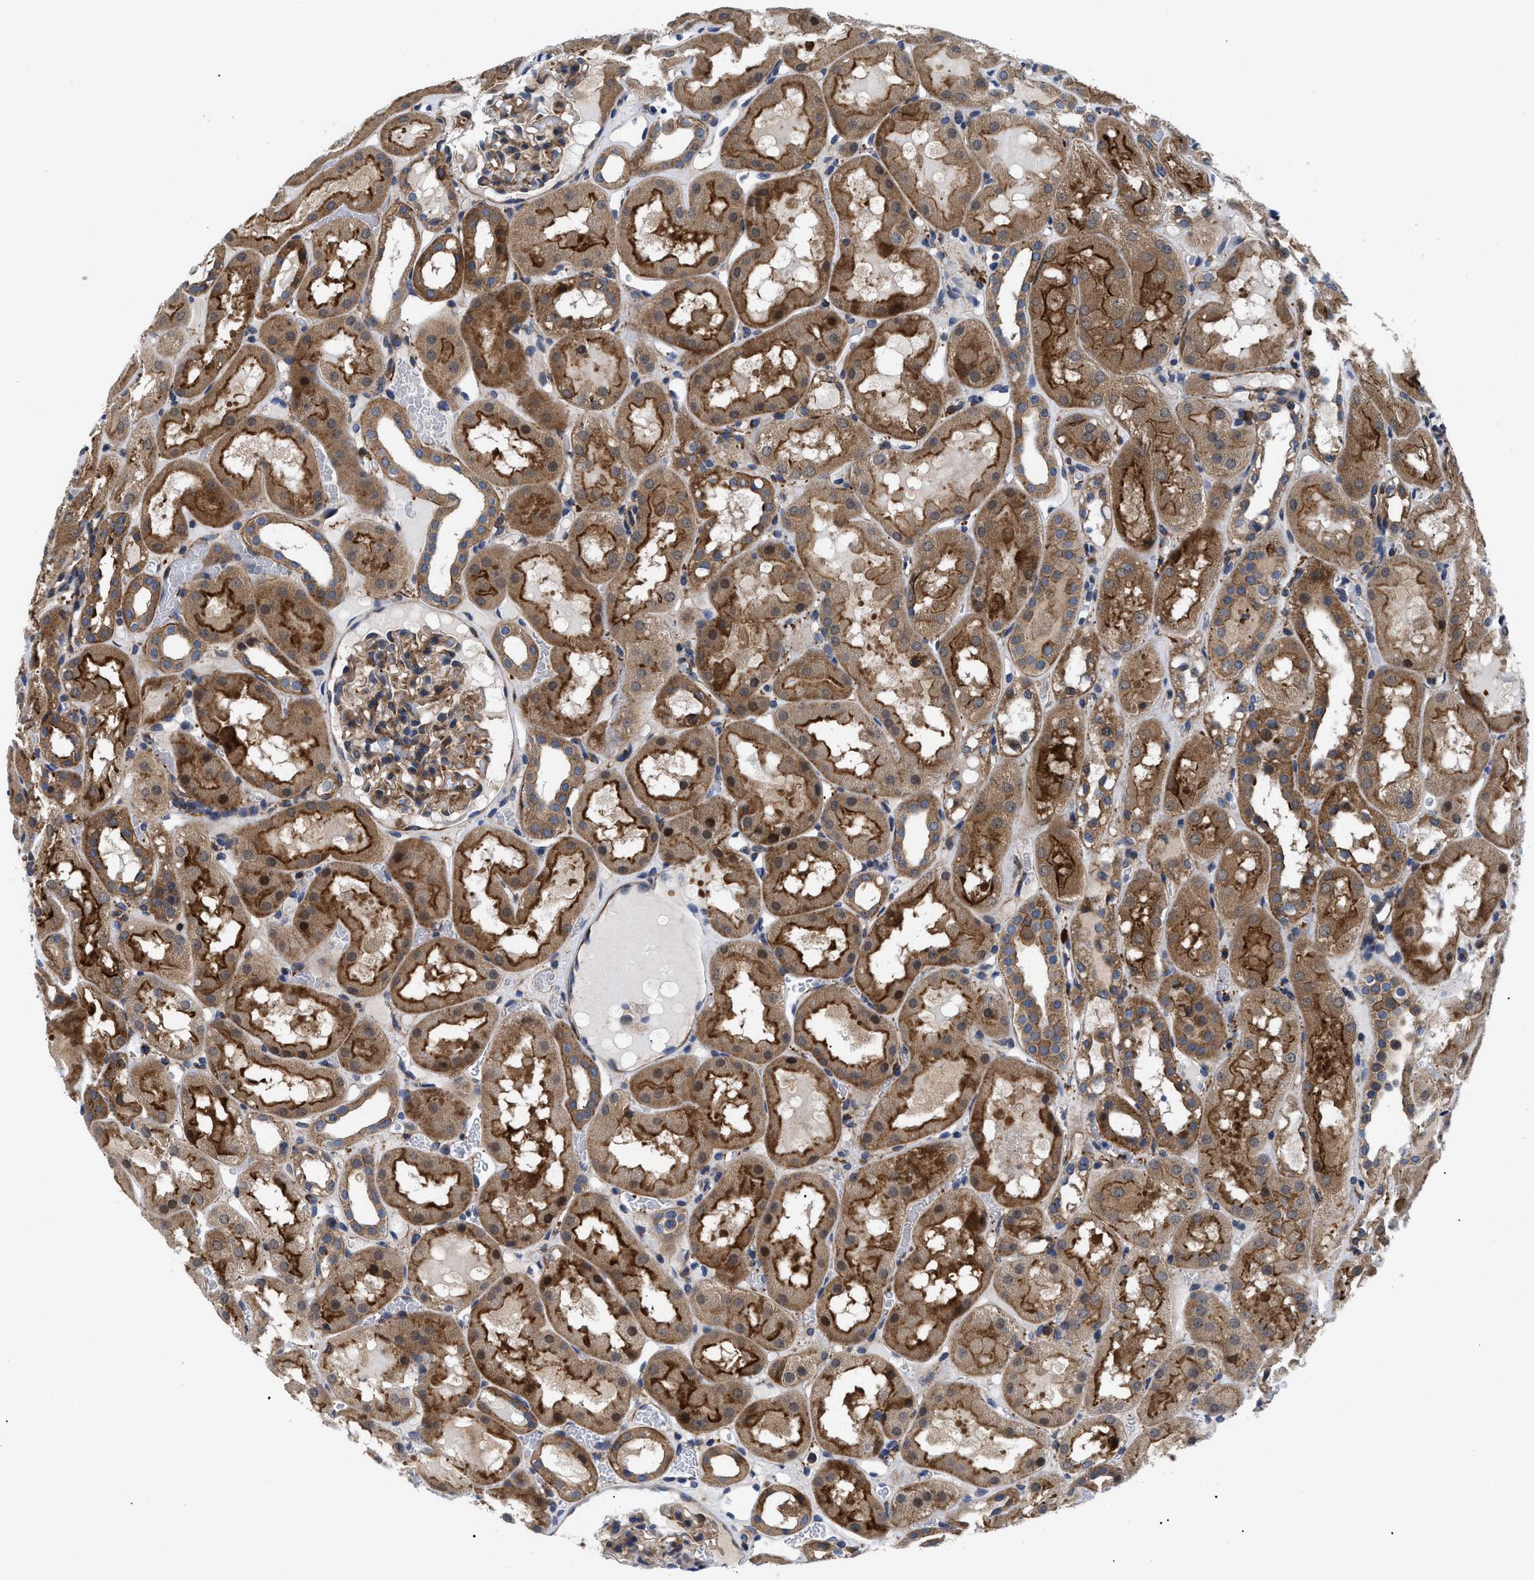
{"staining": {"intensity": "moderate", "quantity": ">75%", "location": "cytoplasmic/membranous"}, "tissue": "kidney", "cell_type": "Cells in glomeruli", "image_type": "normal", "snomed": [{"axis": "morphology", "description": "Normal tissue, NOS"}, {"axis": "topography", "description": "Kidney"}, {"axis": "topography", "description": "Urinary bladder"}], "caption": "Immunohistochemical staining of benign kidney displays >75% levels of moderate cytoplasmic/membranous protein staining in about >75% of cells in glomeruli. (DAB (3,3'-diaminobenzidine) = brown stain, brightfield microscopy at high magnification).", "gene": "SPAST", "patient": {"sex": "male", "age": 16}}